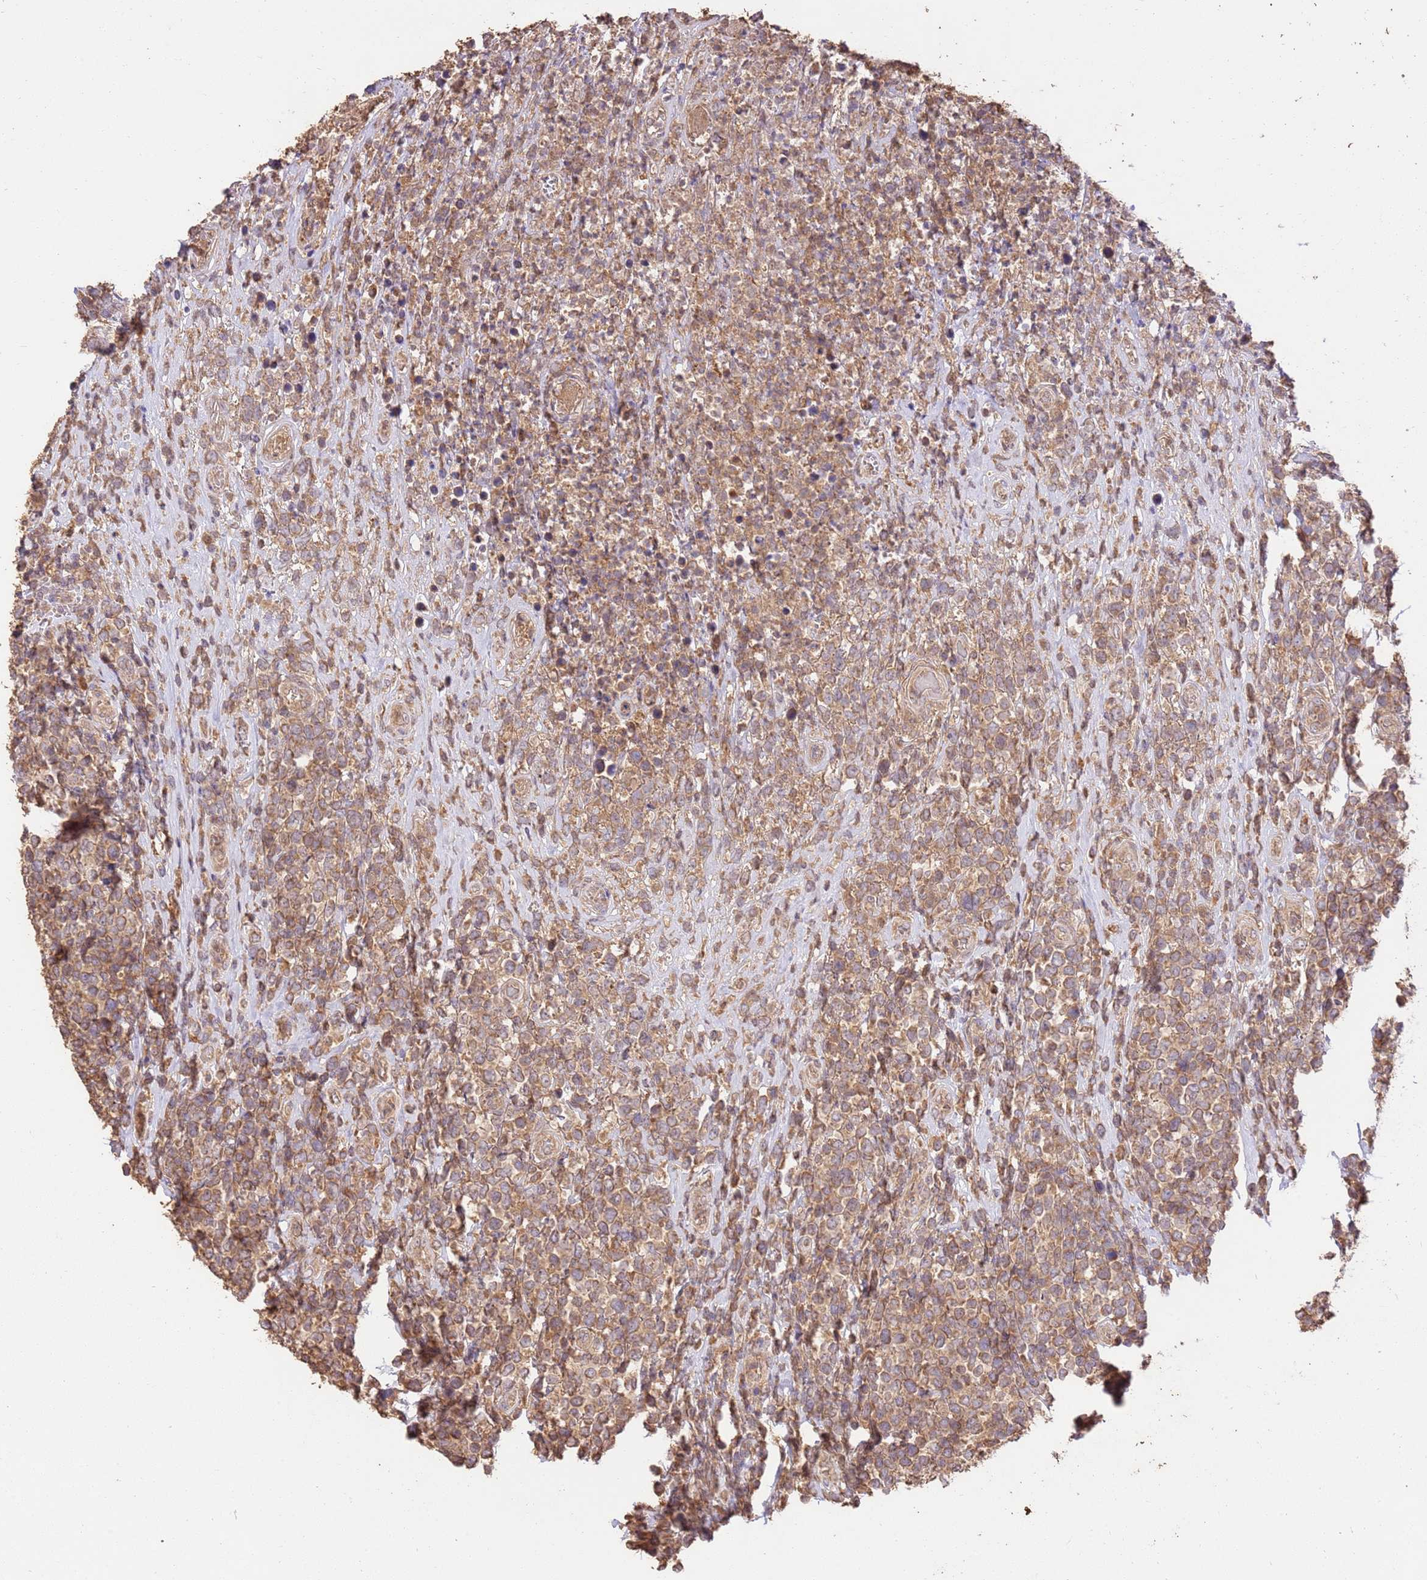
{"staining": {"intensity": "moderate", "quantity": ">75%", "location": "cytoplasmic/membranous"}, "tissue": "lymphoma", "cell_type": "Tumor cells", "image_type": "cancer", "snomed": [{"axis": "morphology", "description": "Malignant lymphoma, non-Hodgkin's type, High grade"}, {"axis": "topography", "description": "Soft tissue"}], "caption": "Protein staining by IHC displays moderate cytoplasmic/membranous positivity in about >75% of tumor cells in high-grade malignant lymphoma, non-Hodgkin's type.", "gene": "LRRC28", "patient": {"sex": "female", "age": 56}}